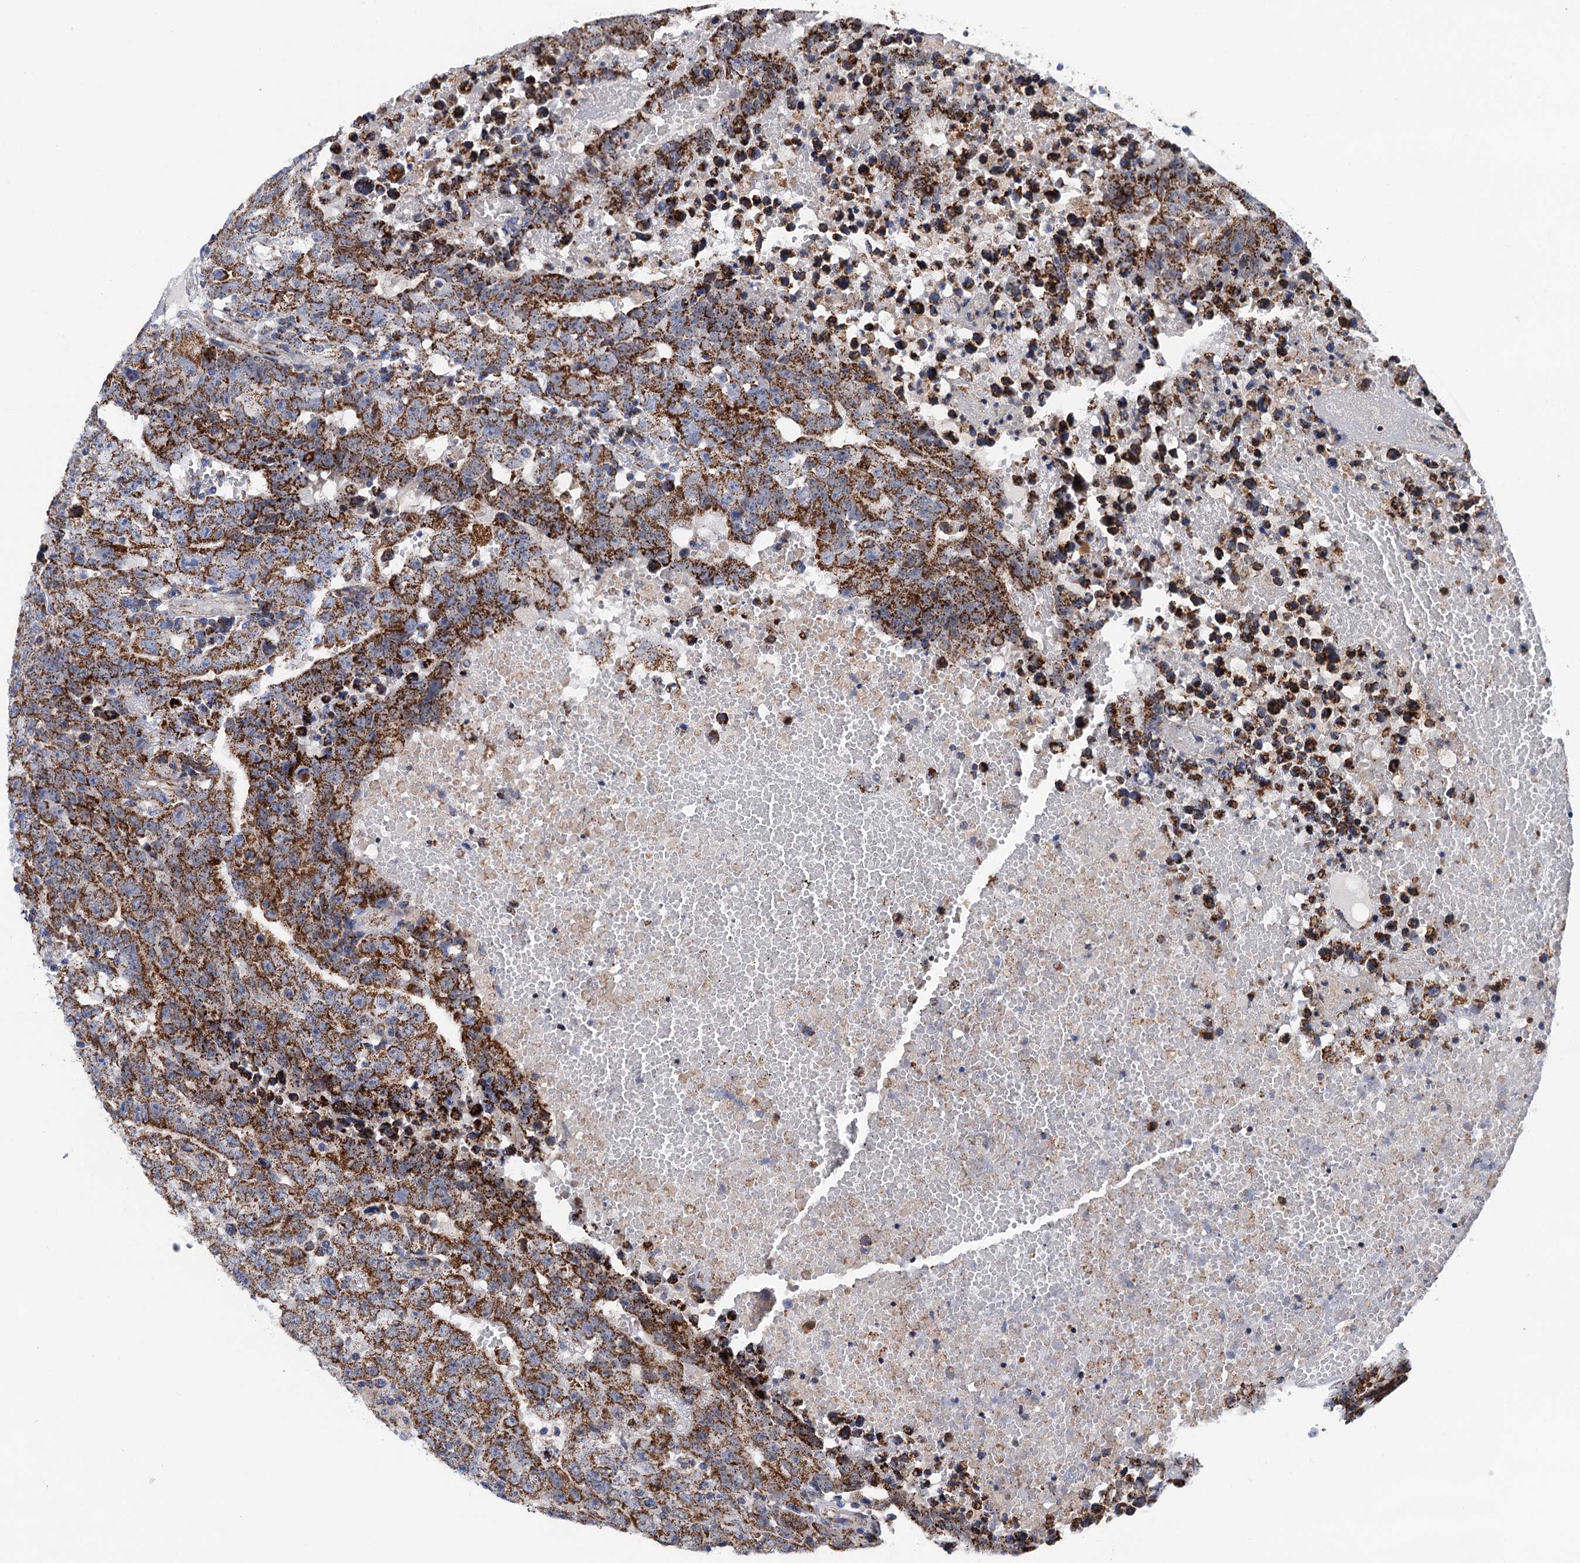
{"staining": {"intensity": "strong", "quantity": ">75%", "location": "cytoplasmic/membranous"}, "tissue": "testis cancer", "cell_type": "Tumor cells", "image_type": "cancer", "snomed": [{"axis": "morphology", "description": "Carcinoma, Embryonal, NOS"}, {"axis": "topography", "description": "Testis"}], "caption": "Testis embryonal carcinoma stained with DAB immunohistochemistry (IHC) displays high levels of strong cytoplasmic/membranous staining in approximately >75% of tumor cells.", "gene": "PTCD3", "patient": {"sex": "male", "age": 25}}